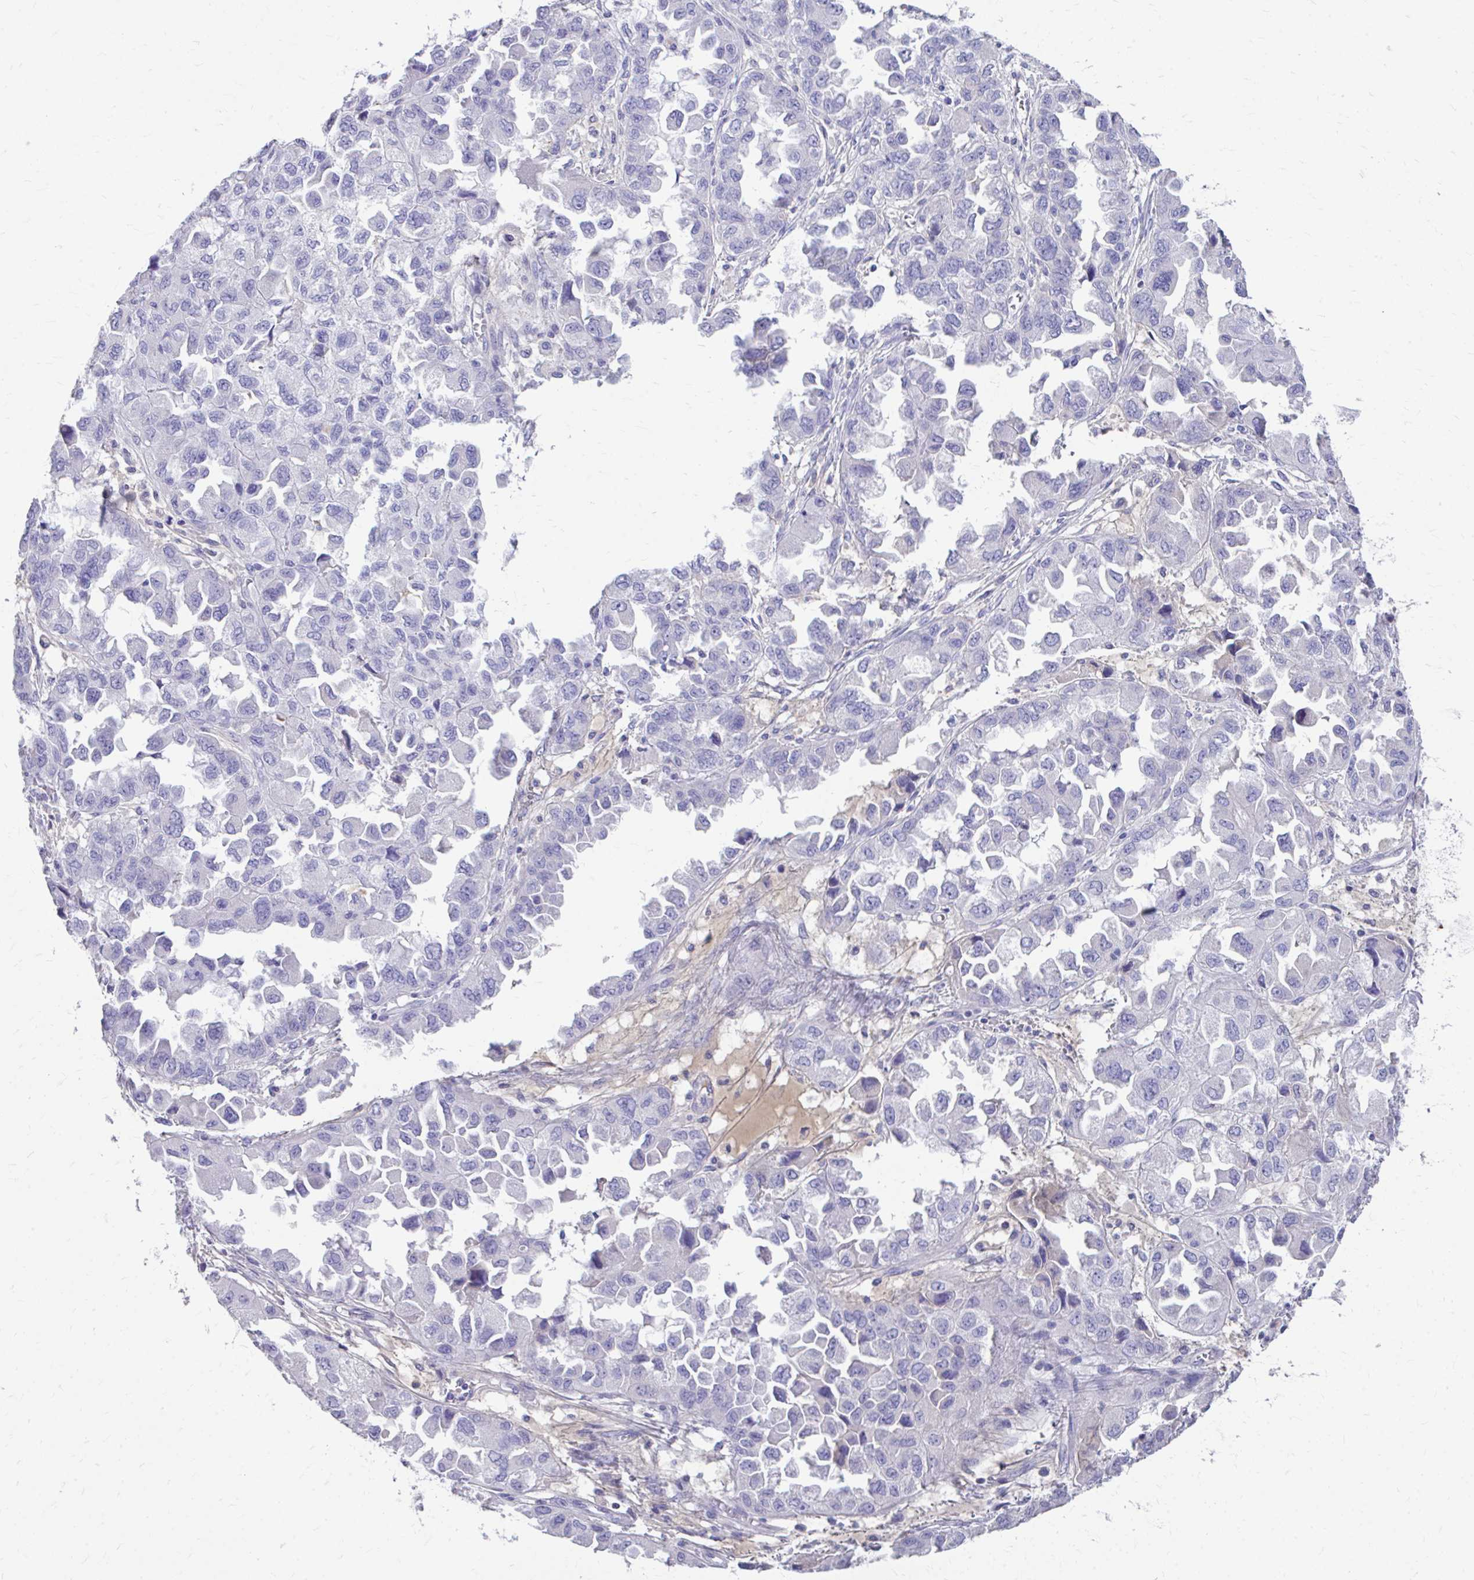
{"staining": {"intensity": "negative", "quantity": "none", "location": "none"}, "tissue": "ovarian cancer", "cell_type": "Tumor cells", "image_type": "cancer", "snomed": [{"axis": "morphology", "description": "Cystadenocarcinoma, serous, NOS"}, {"axis": "topography", "description": "Ovary"}], "caption": "A histopathology image of serous cystadenocarcinoma (ovarian) stained for a protein demonstrates no brown staining in tumor cells. (DAB (3,3'-diaminobenzidine) IHC visualized using brightfield microscopy, high magnification).", "gene": "CFH", "patient": {"sex": "female", "age": 84}}